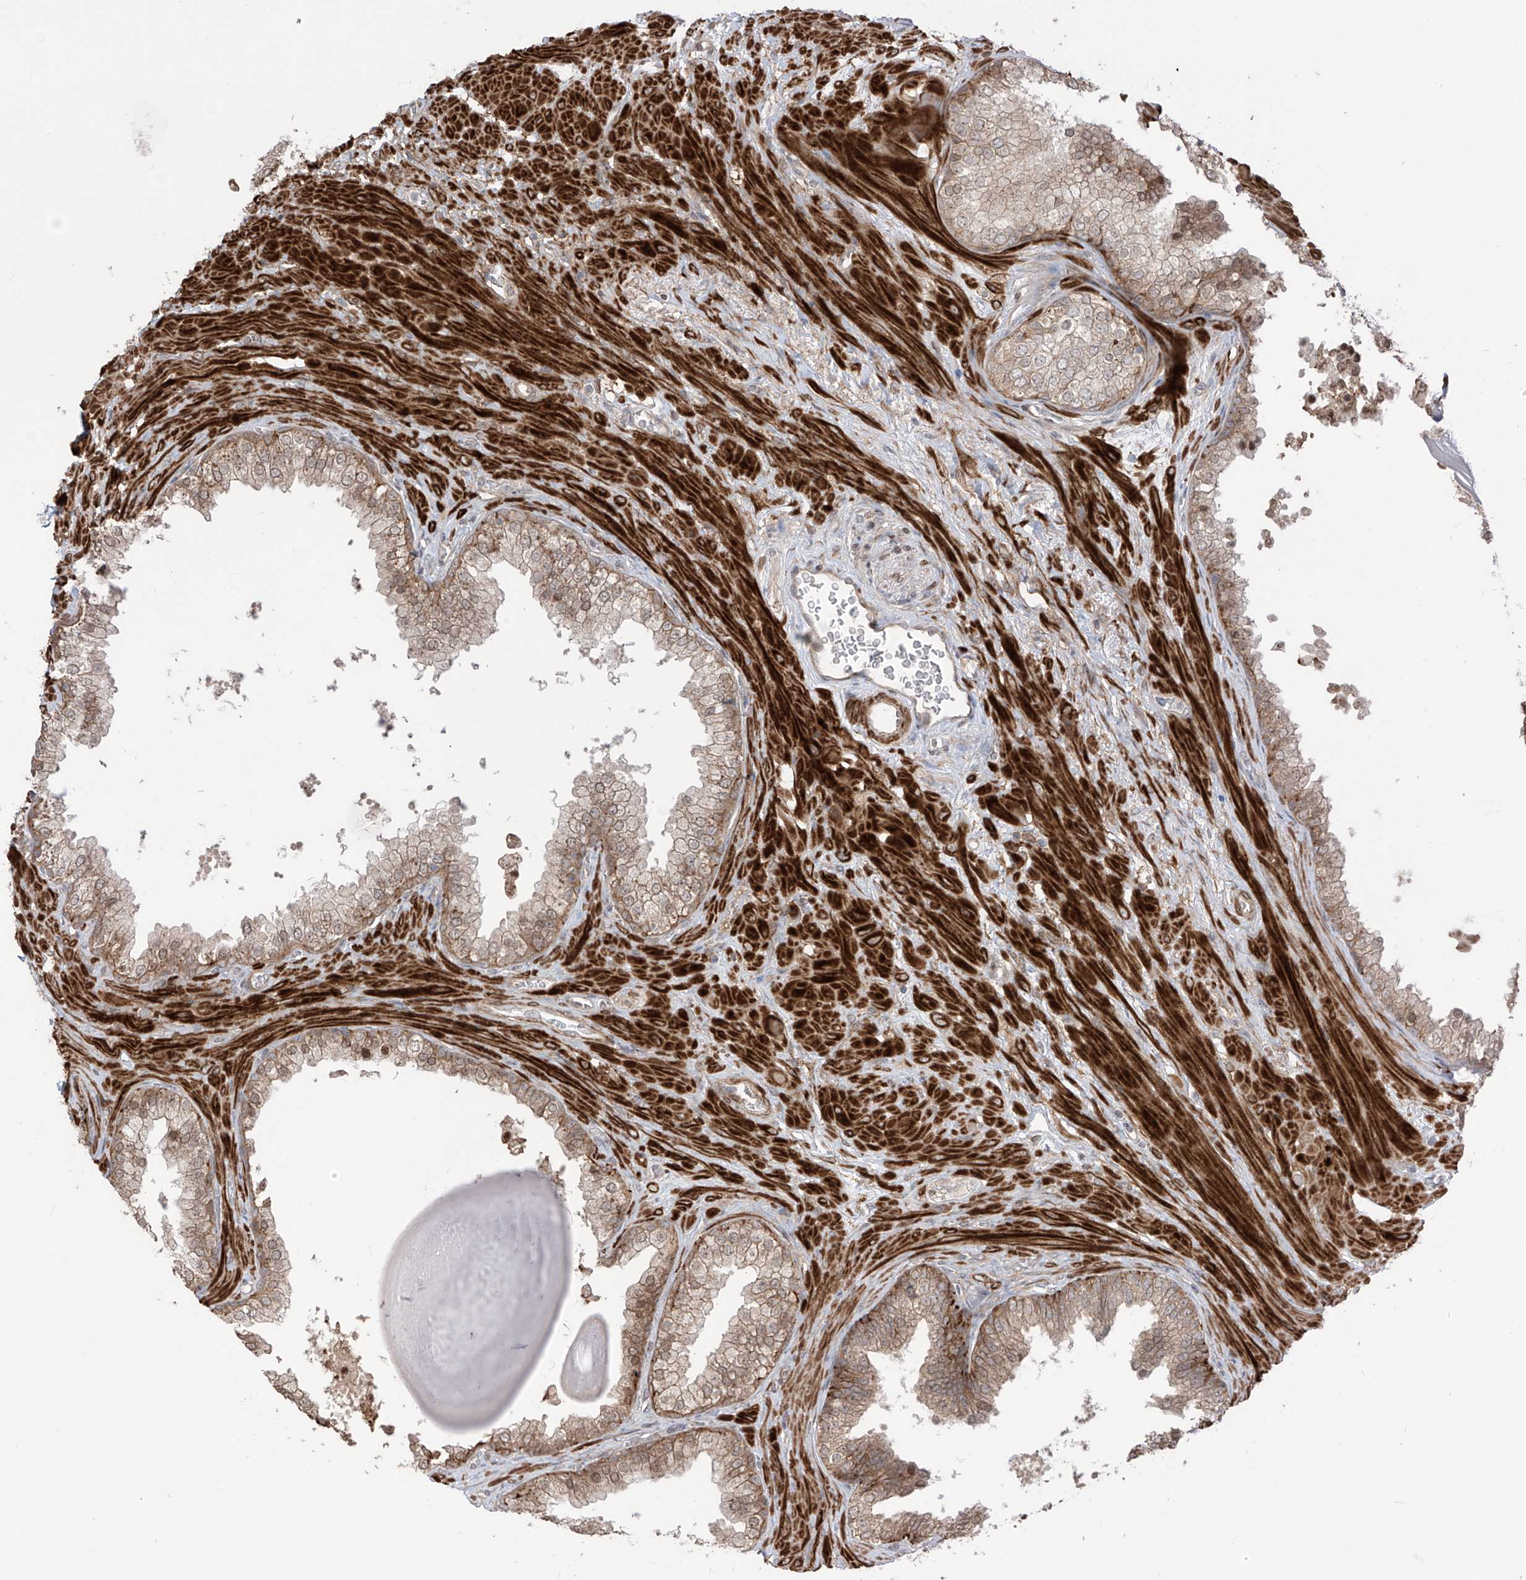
{"staining": {"intensity": "weak", "quantity": ">75%", "location": "cytoplasmic/membranous,nuclear"}, "tissue": "prostate", "cell_type": "Glandular cells", "image_type": "normal", "snomed": [{"axis": "morphology", "description": "Normal tissue, NOS"}, {"axis": "topography", "description": "Prostate"}], "caption": "Immunohistochemical staining of unremarkable prostate displays weak cytoplasmic/membranous,nuclear protein expression in about >75% of glandular cells. (DAB = brown stain, brightfield microscopy at high magnification).", "gene": "LRRC74A", "patient": {"sex": "male", "age": 48}}